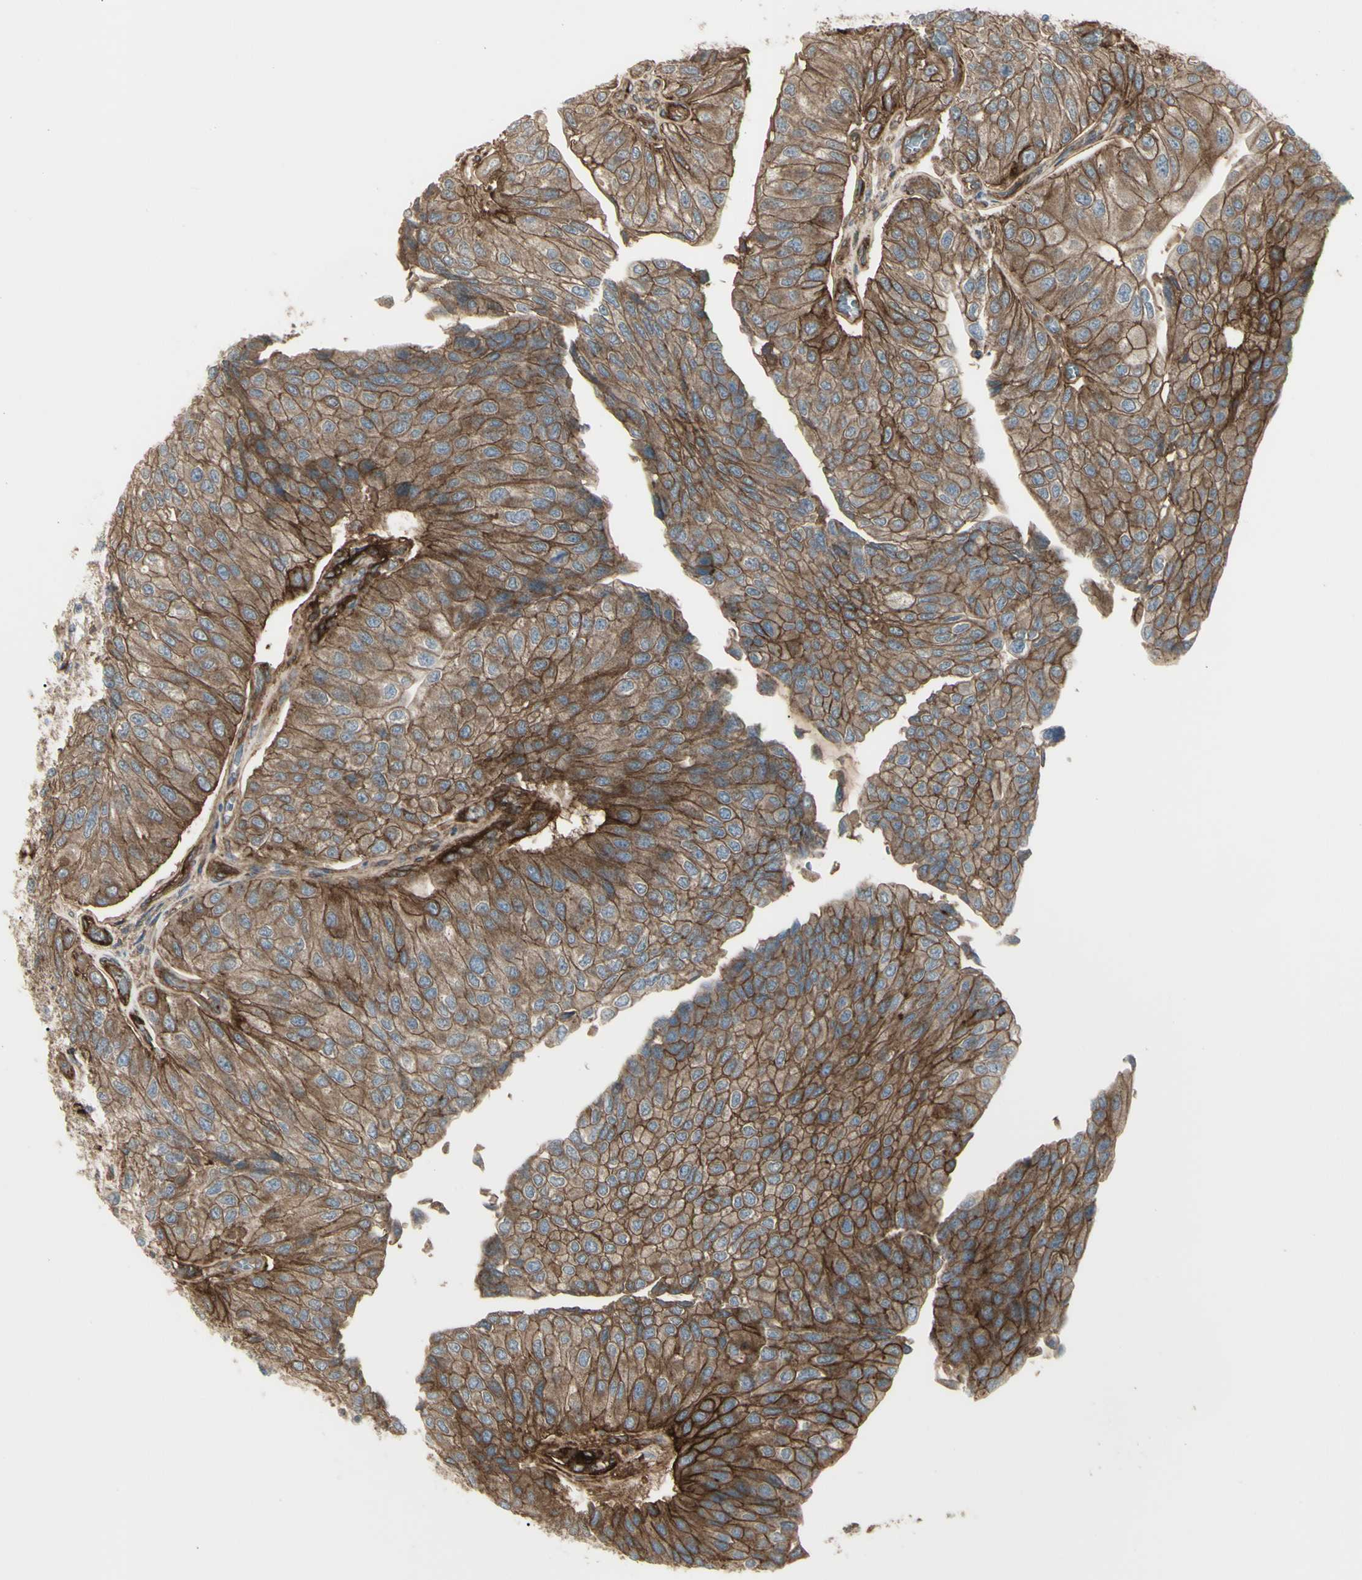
{"staining": {"intensity": "moderate", "quantity": ">75%", "location": "cytoplasmic/membranous"}, "tissue": "urothelial cancer", "cell_type": "Tumor cells", "image_type": "cancer", "snomed": [{"axis": "morphology", "description": "Urothelial carcinoma, High grade"}, {"axis": "topography", "description": "Kidney"}, {"axis": "topography", "description": "Urinary bladder"}], "caption": "Protein staining by IHC reveals moderate cytoplasmic/membranous expression in approximately >75% of tumor cells in urothelial carcinoma (high-grade).", "gene": "CD276", "patient": {"sex": "male", "age": 77}}